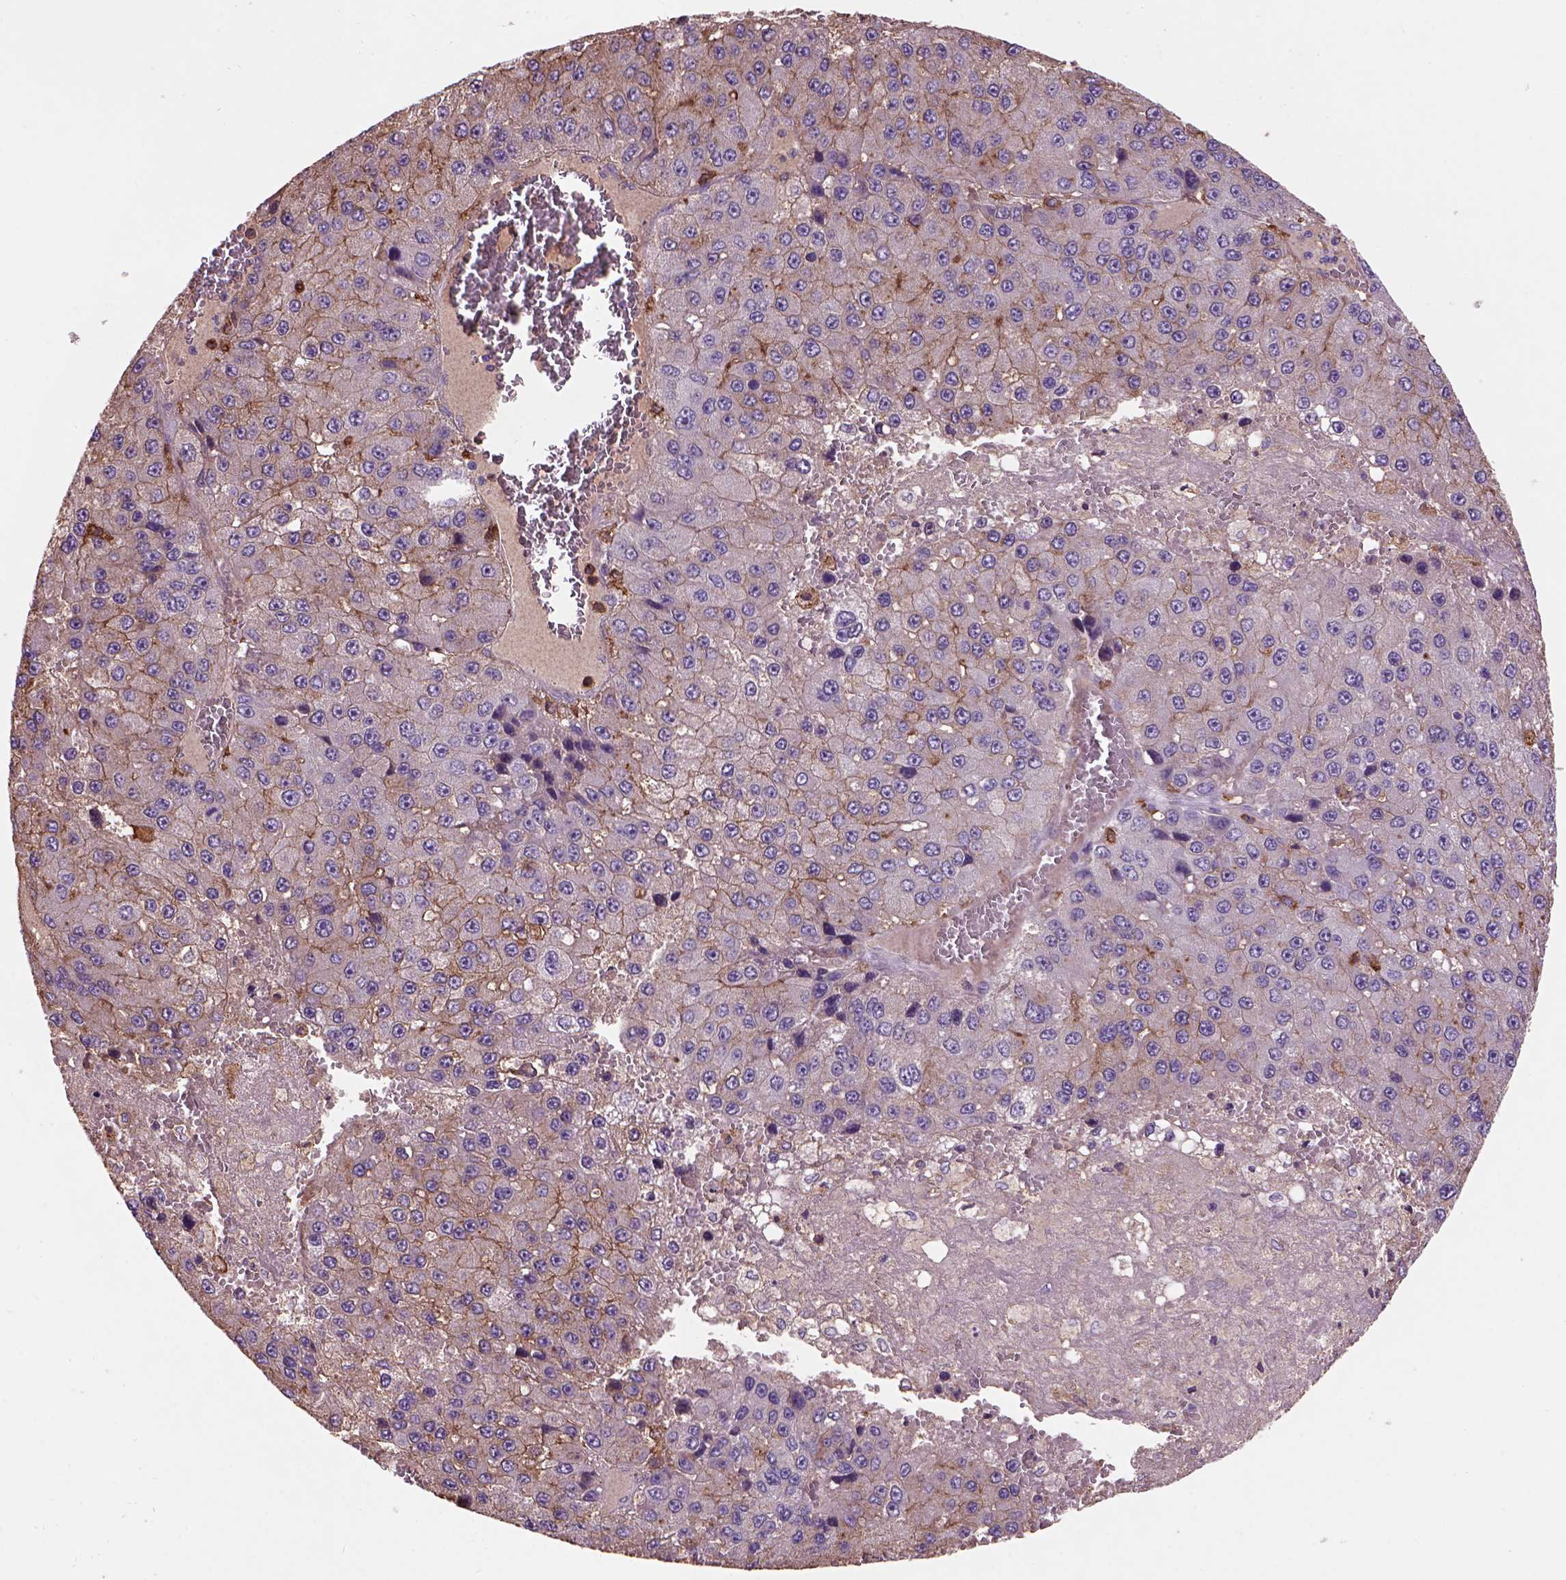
{"staining": {"intensity": "negative", "quantity": "none", "location": "none"}, "tissue": "liver cancer", "cell_type": "Tumor cells", "image_type": "cancer", "snomed": [{"axis": "morphology", "description": "Carcinoma, Hepatocellular, NOS"}, {"axis": "topography", "description": "Liver"}], "caption": "Tumor cells are negative for protein expression in human liver cancer.", "gene": "CD14", "patient": {"sex": "female", "age": 73}}